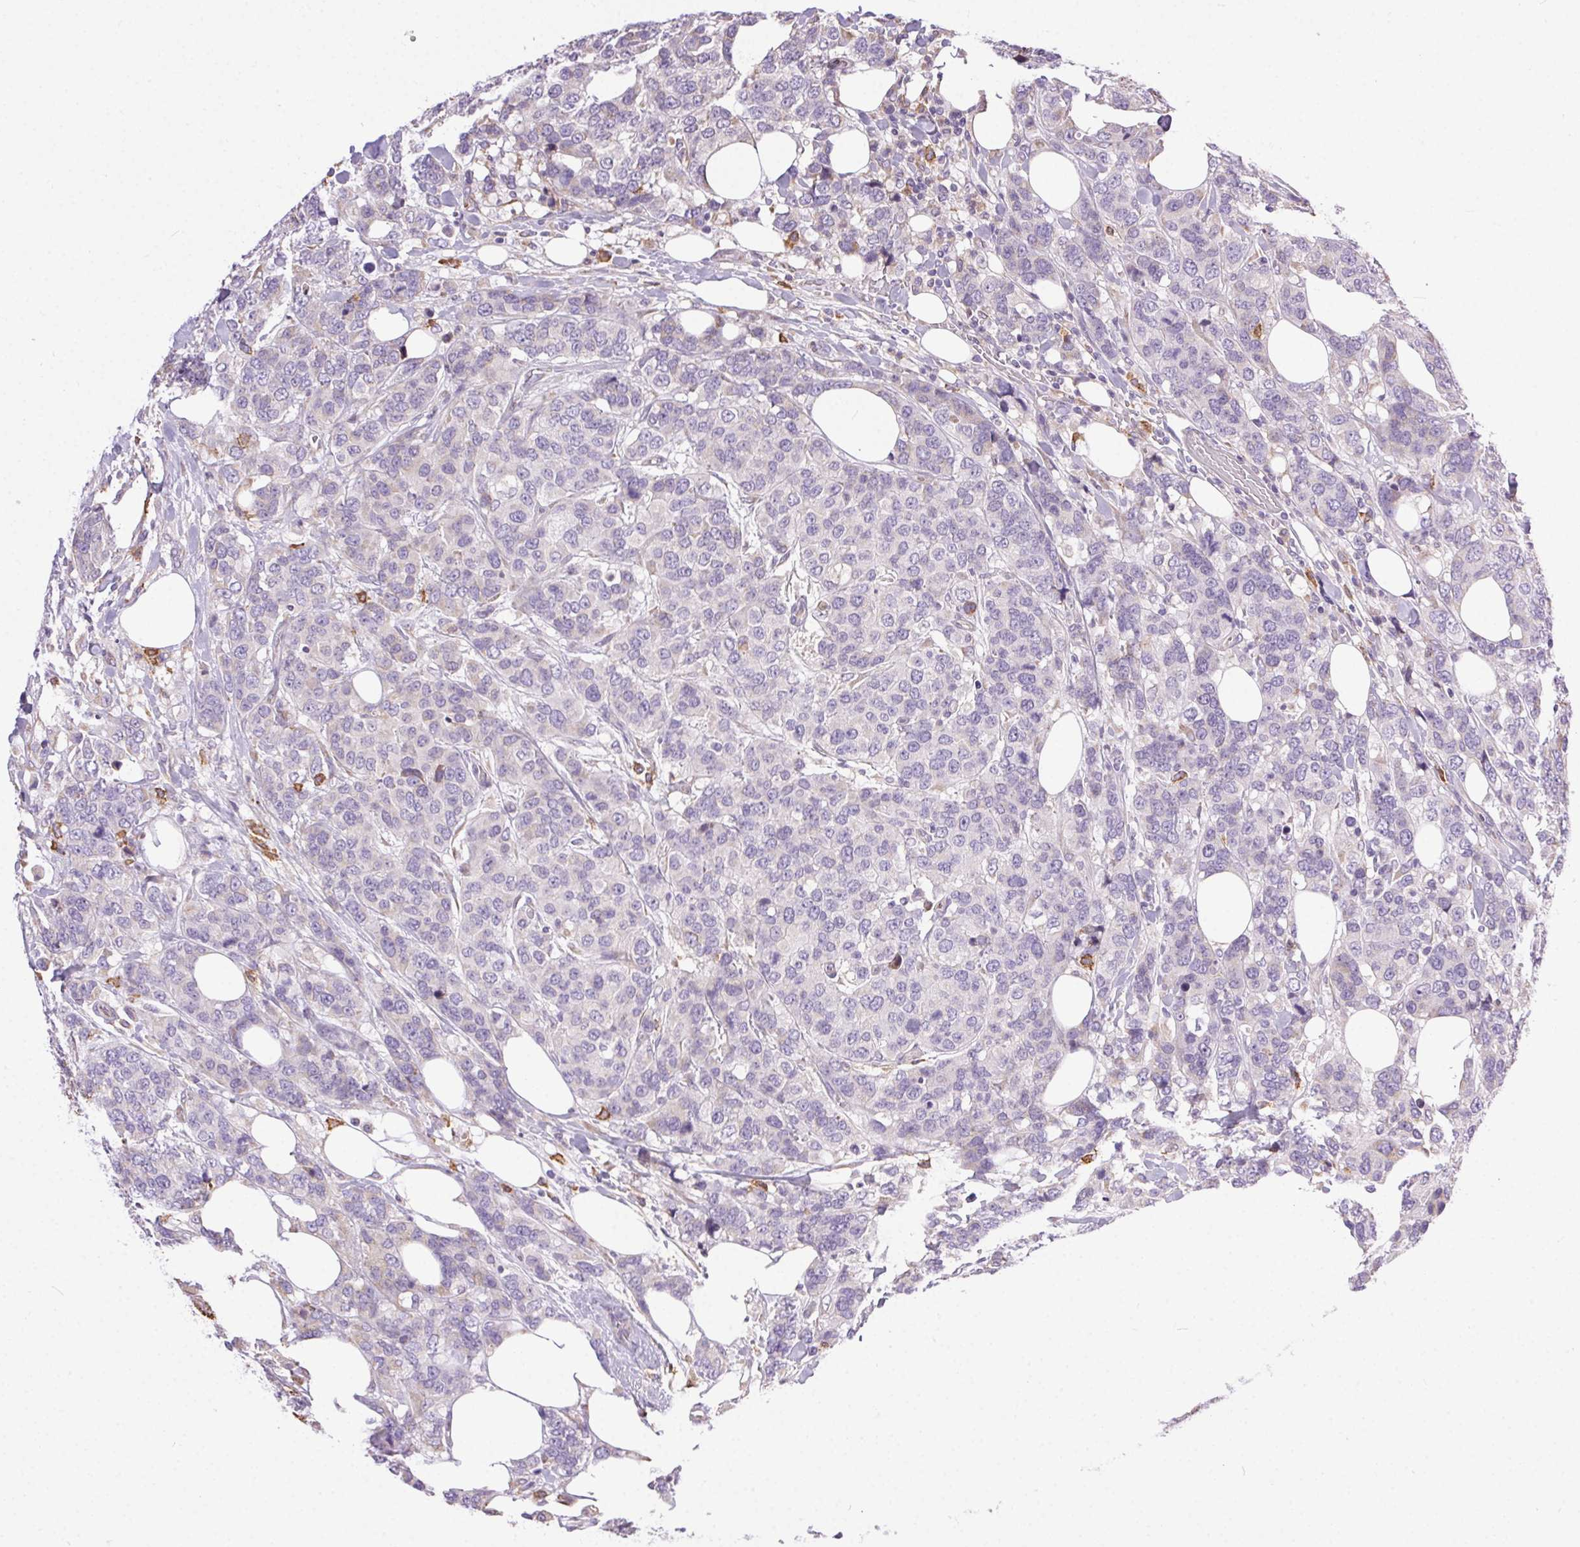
{"staining": {"intensity": "negative", "quantity": "none", "location": "none"}, "tissue": "breast cancer", "cell_type": "Tumor cells", "image_type": "cancer", "snomed": [{"axis": "morphology", "description": "Lobular carcinoma"}, {"axis": "topography", "description": "Breast"}], "caption": "Immunohistochemistry histopathology image of human breast lobular carcinoma stained for a protein (brown), which shows no staining in tumor cells. The staining is performed using DAB brown chromogen with nuclei counter-stained in using hematoxylin.", "gene": "SNX31", "patient": {"sex": "female", "age": 59}}